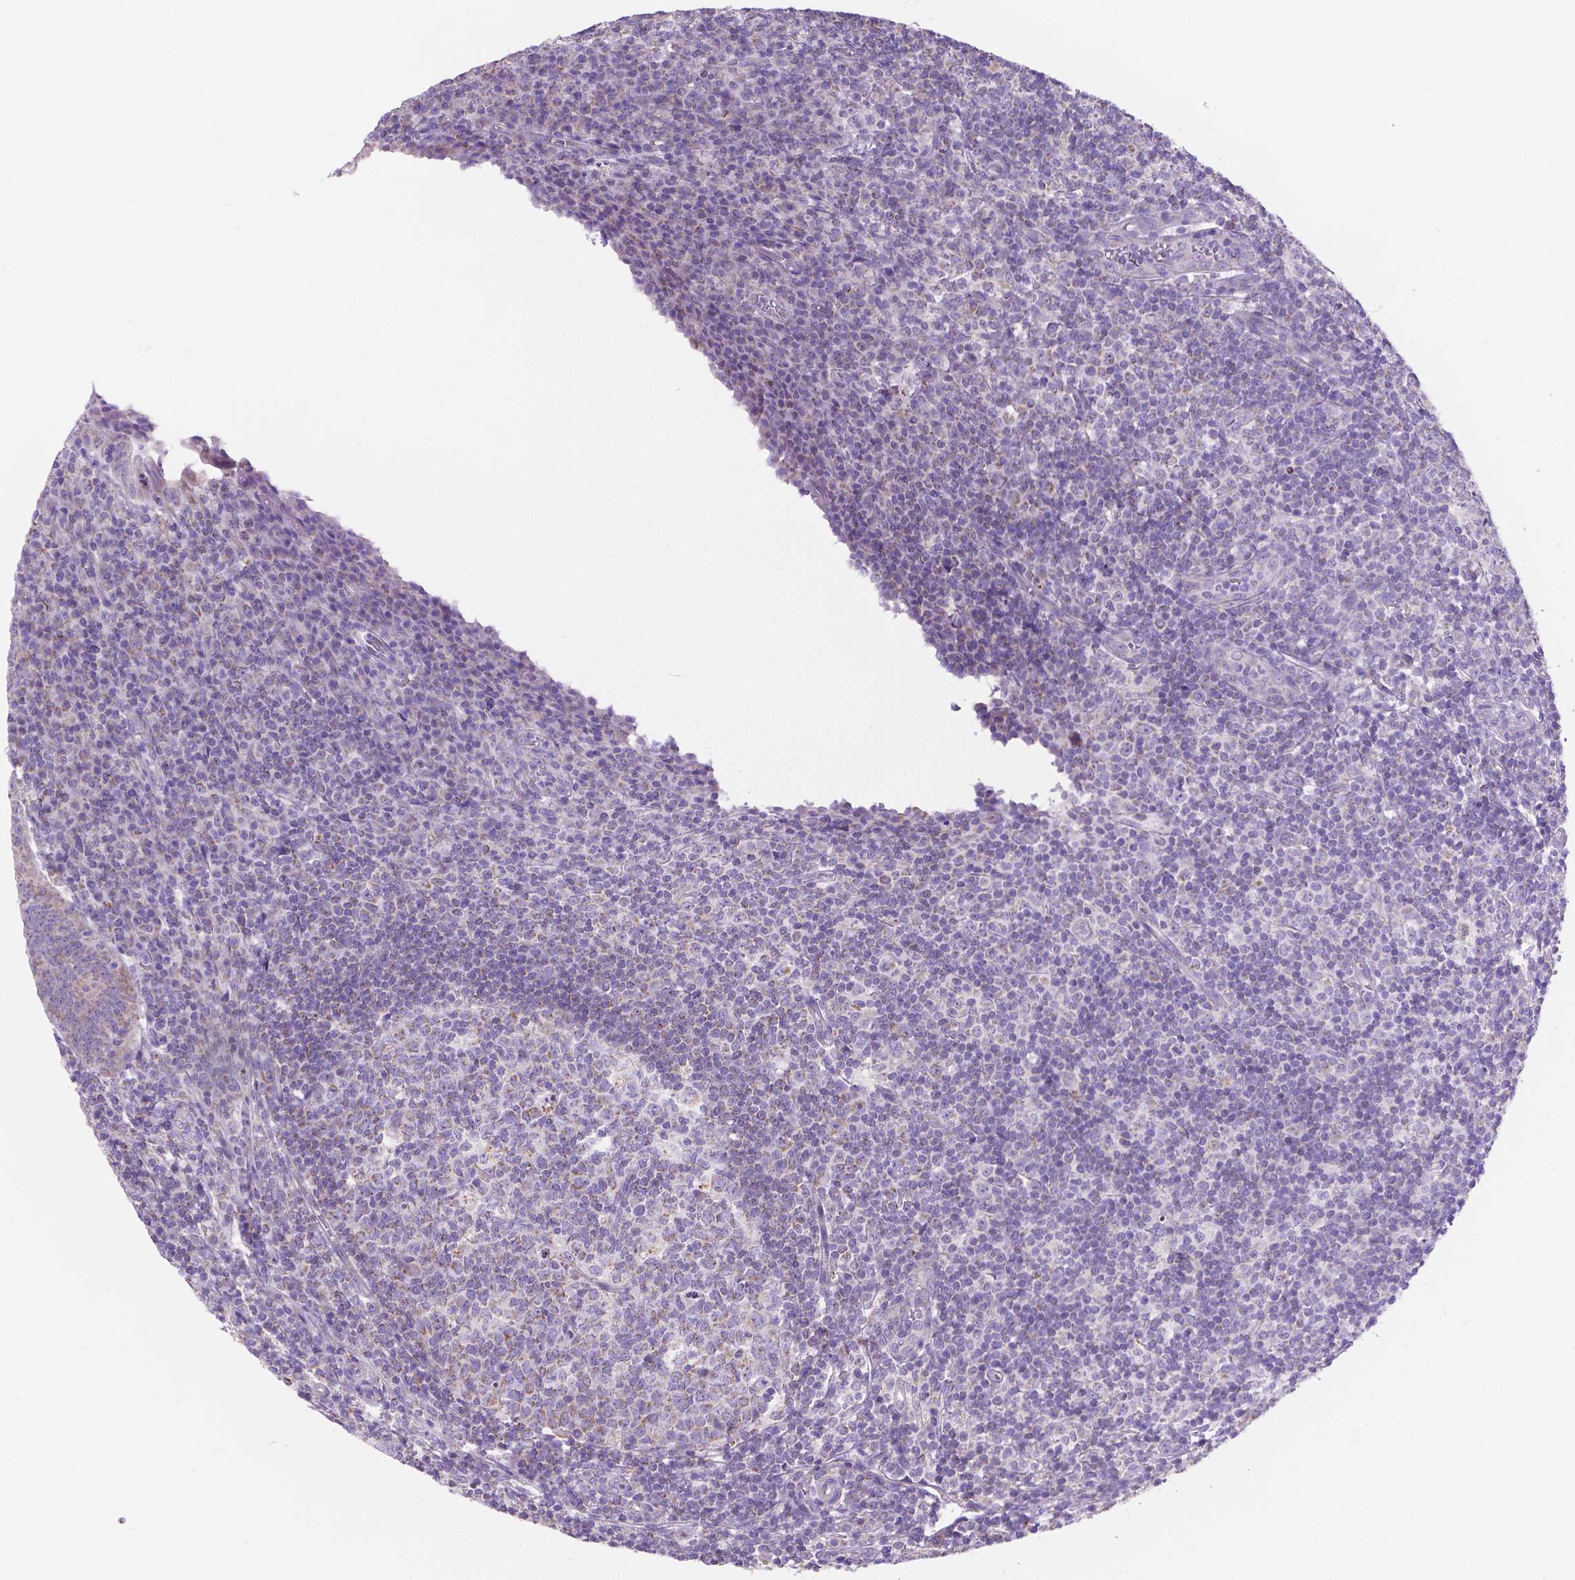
{"staining": {"intensity": "weak", "quantity": "<25%", "location": "cytoplasmic/membranous"}, "tissue": "appendix", "cell_type": "Glandular cells", "image_type": "normal", "snomed": [{"axis": "morphology", "description": "Normal tissue, NOS"}, {"axis": "topography", "description": "Appendix"}], "caption": "Immunohistochemical staining of normal appendix demonstrates no significant staining in glandular cells. (IHC, brightfield microscopy, high magnification).", "gene": "CSPG5", "patient": {"sex": "male", "age": 18}}